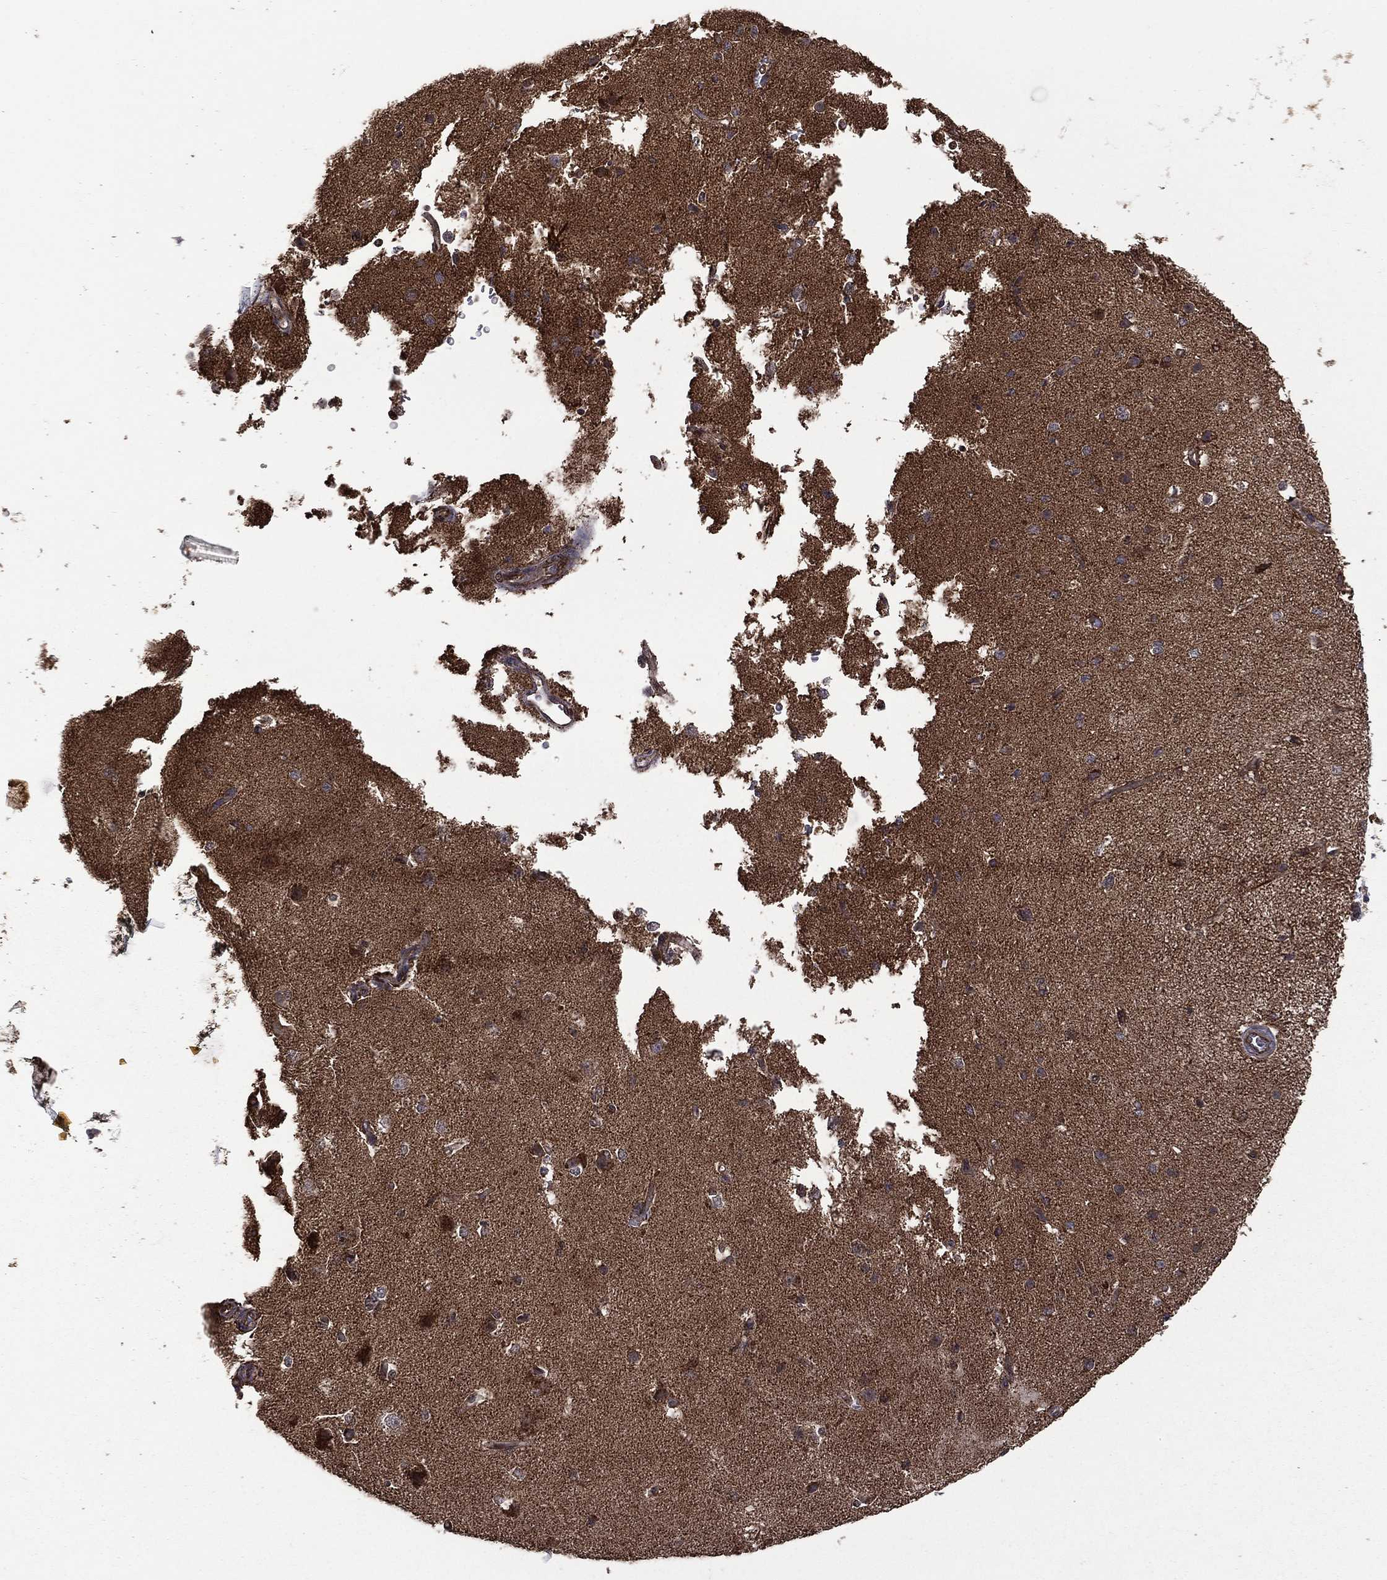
{"staining": {"intensity": "weak", "quantity": "<25%", "location": "cytoplasmic/membranous"}, "tissue": "cerebral cortex", "cell_type": "Endothelial cells", "image_type": "normal", "snomed": [{"axis": "morphology", "description": "Normal tissue, NOS"}, {"axis": "morphology", "description": "Inflammation, NOS"}, {"axis": "topography", "description": "Cerebral cortex"}], "caption": "A micrograph of human cerebral cortex is negative for staining in endothelial cells. The staining was performed using DAB (3,3'-diaminobenzidine) to visualize the protein expression in brown, while the nuclei were stained in blue with hematoxylin (Magnification: 20x).", "gene": "GIMAP6", "patient": {"sex": "male", "age": 6}}